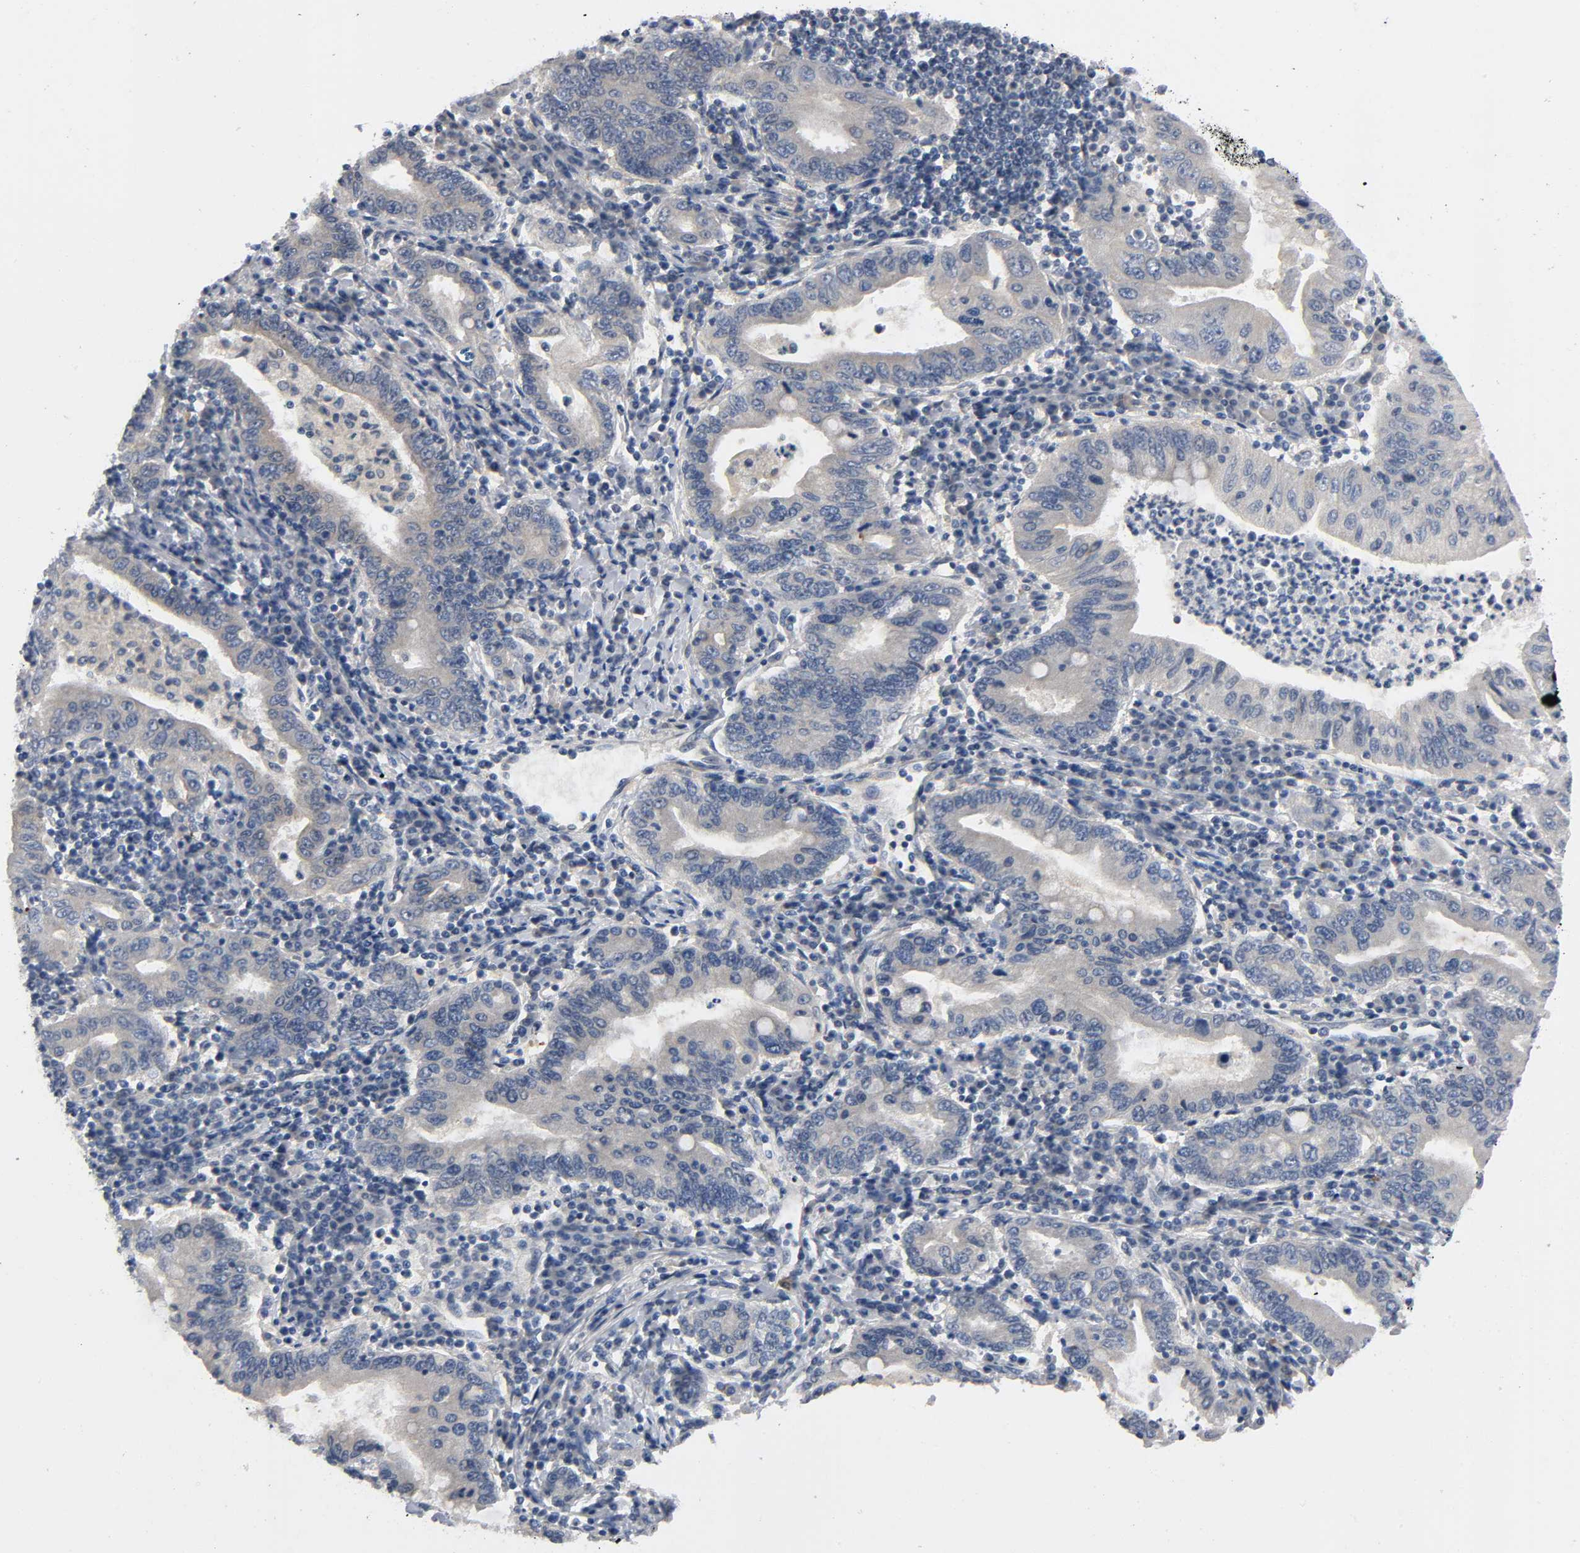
{"staining": {"intensity": "weak", "quantity": ">75%", "location": "cytoplasmic/membranous"}, "tissue": "stomach cancer", "cell_type": "Tumor cells", "image_type": "cancer", "snomed": [{"axis": "morphology", "description": "Normal tissue, NOS"}, {"axis": "morphology", "description": "Adenocarcinoma, NOS"}, {"axis": "topography", "description": "Esophagus"}, {"axis": "topography", "description": "Stomach, upper"}, {"axis": "topography", "description": "Peripheral nerve tissue"}], "caption": "An image of stomach cancer stained for a protein shows weak cytoplasmic/membranous brown staining in tumor cells. (DAB (3,3'-diaminobenzidine) = brown stain, brightfield microscopy at high magnification).", "gene": "HDAC6", "patient": {"sex": "male", "age": 62}}